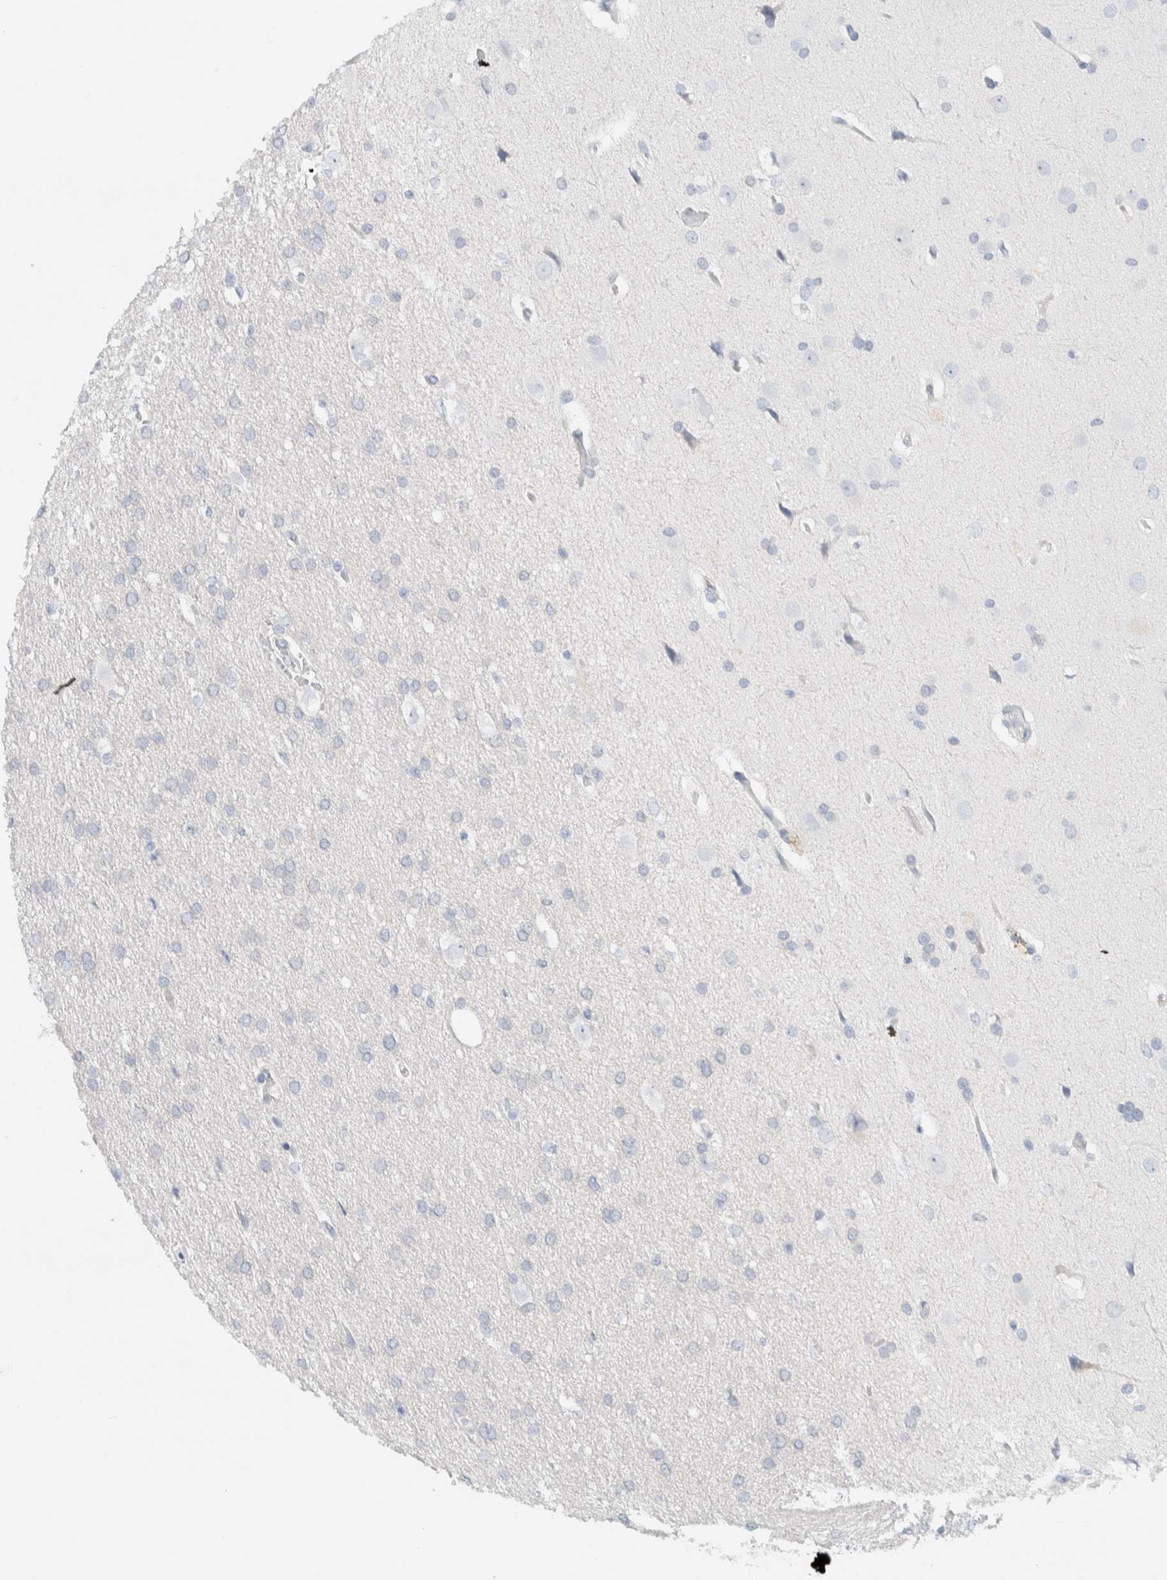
{"staining": {"intensity": "negative", "quantity": "none", "location": "none"}, "tissue": "glioma", "cell_type": "Tumor cells", "image_type": "cancer", "snomed": [{"axis": "morphology", "description": "Glioma, malignant, Low grade"}, {"axis": "topography", "description": "Brain"}], "caption": "This is a image of immunohistochemistry (IHC) staining of malignant low-grade glioma, which shows no positivity in tumor cells. Brightfield microscopy of immunohistochemistry (IHC) stained with DAB (3,3'-diaminobenzidine) (brown) and hematoxylin (blue), captured at high magnification.", "gene": "ALOX12B", "patient": {"sex": "female", "age": 37}}